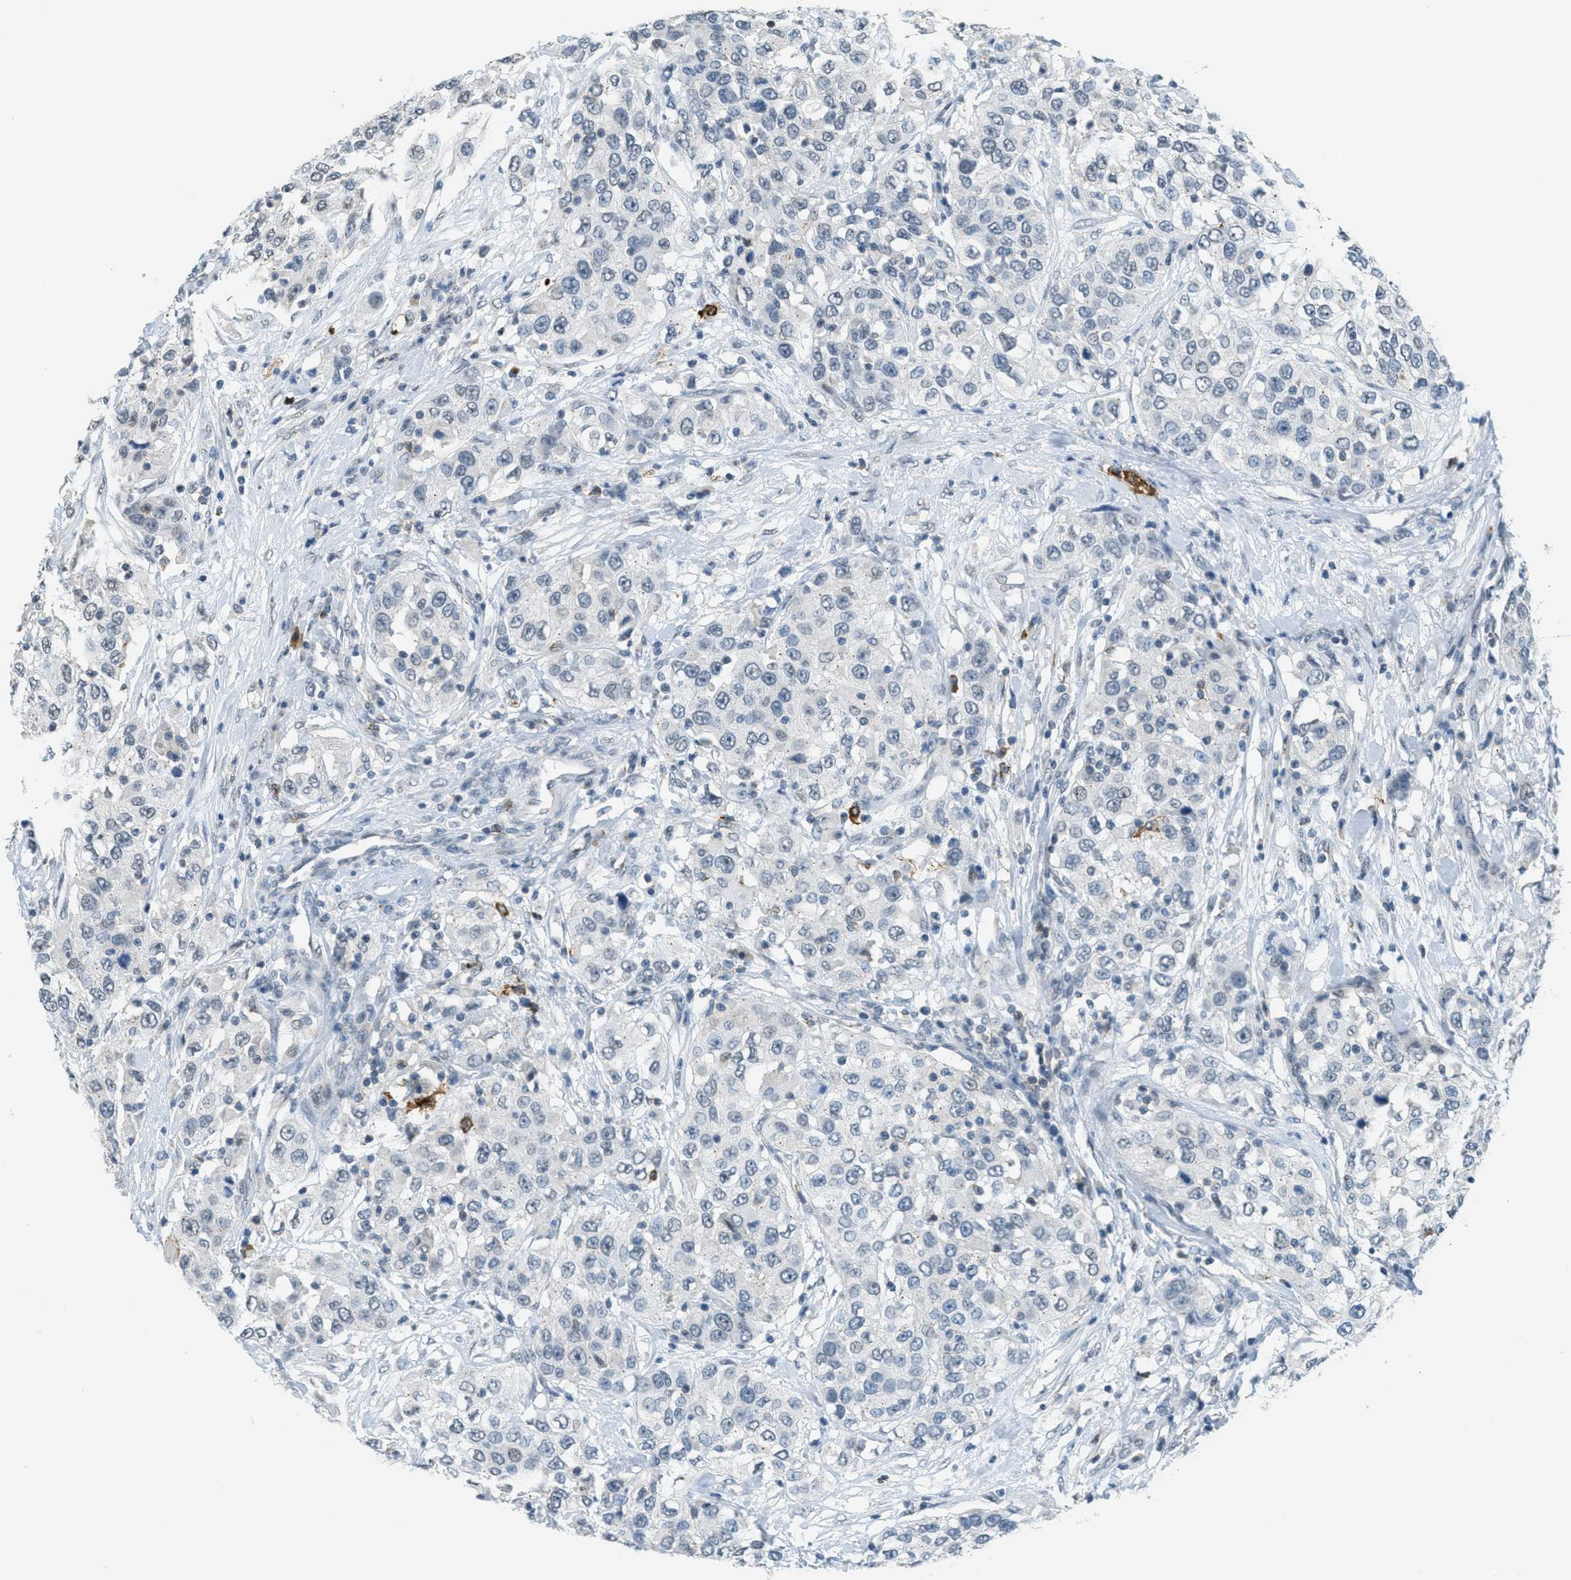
{"staining": {"intensity": "negative", "quantity": "none", "location": "none"}, "tissue": "urothelial cancer", "cell_type": "Tumor cells", "image_type": "cancer", "snomed": [{"axis": "morphology", "description": "Urothelial carcinoma, High grade"}, {"axis": "topography", "description": "Urinary bladder"}], "caption": "Tumor cells show no significant protein expression in high-grade urothelial carcinoma.", "gene": "FYN", "patient": {"sex": "female", "age": 80}}